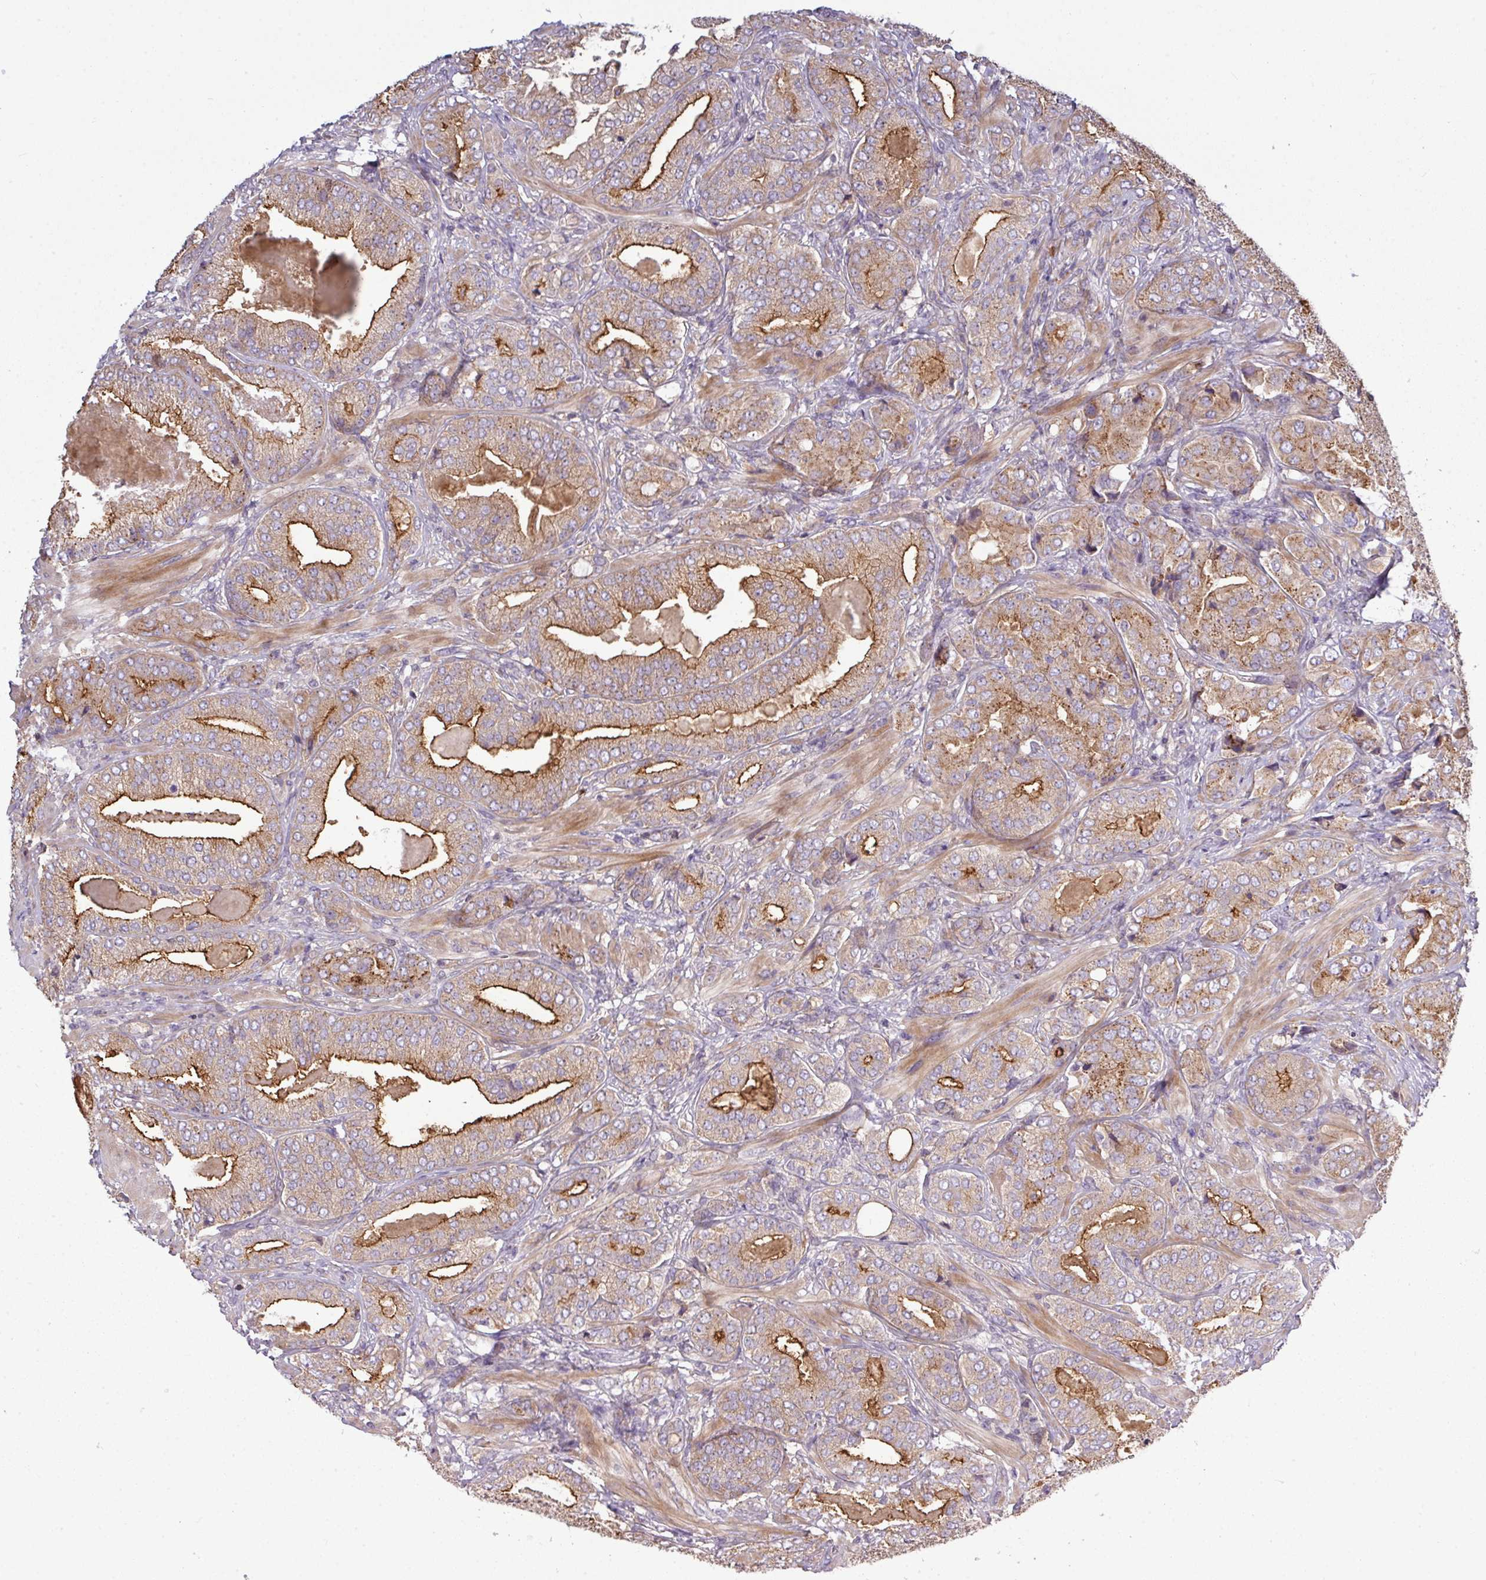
{"staining": {"intensity": "moderate", "quantity": ">75%", "location": "cytoplasmic/membranous"}, "tissue": "prostate cancer", "cell_type": "Tumor cells", "image_type": "cancer", "snomed": [{"axis": "morphology", "description": "Adenocarcinoma, High grade"}, {"axis": "topography", "description": "Prostate"}], "caption": "This image demonstrates prostate cancer (high-grade adenocarcinoma) stained with immunohistochemistry (IHC) to label a protein in brown. The cytoplasmic/membranous of tumor cells show moderate positivity for the protein. Nuclei are counter-stained blue.", "gene": "PAPLN", "patient": {"sex": "male", "age": 63}}